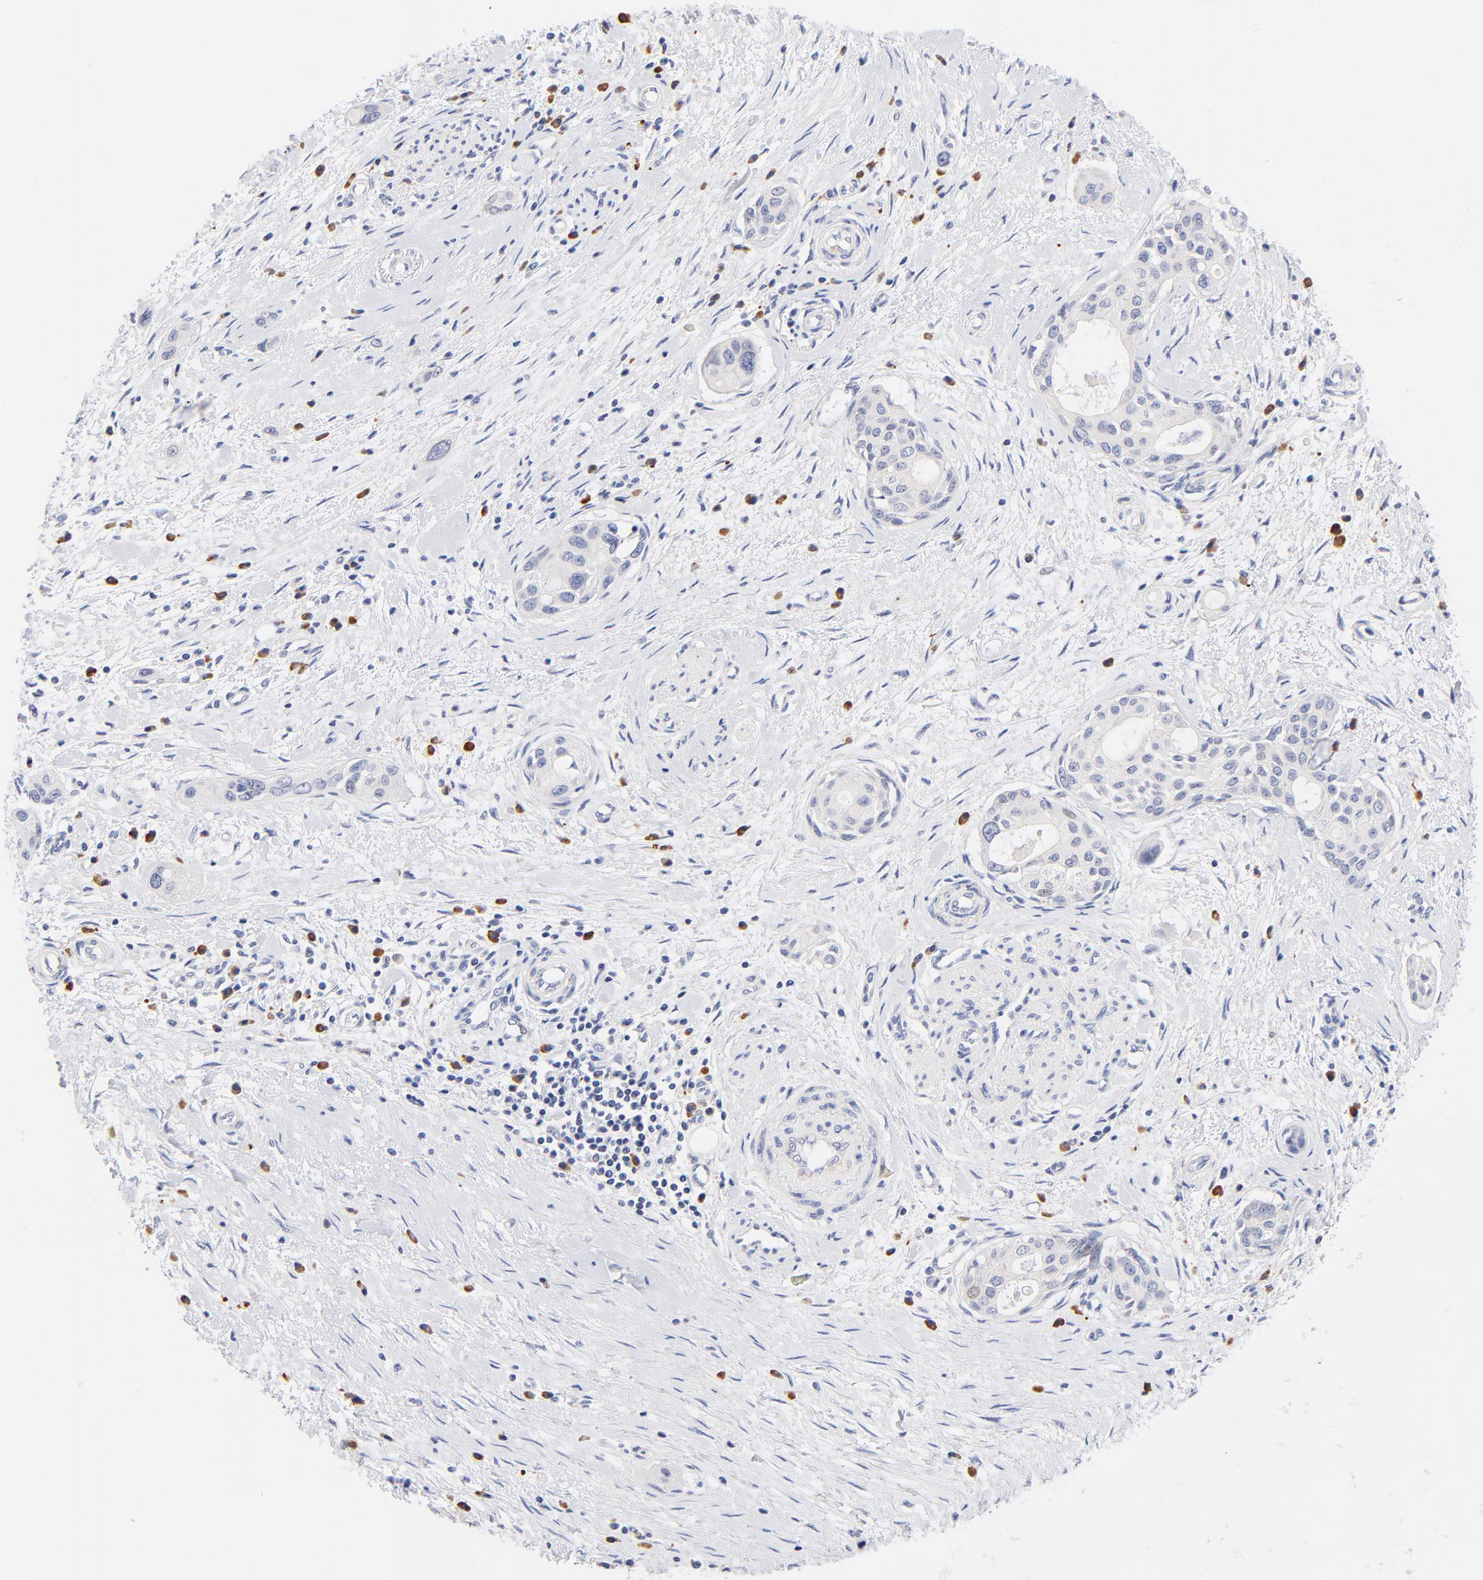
{"staining": {"intensity": "negative", "quantity": "none", "location": "none"}, "tissue": "pancreatic cancer", "cell_type": "Tumor cells", "image_type": "cancer", "snomed": [{"axis": "morphology", "description": "Adenocarcinoma, NOS"}, {"axis": "topography", "description": "Pancreas"}], "caption": "Immunohistochemistry of human pancreatic cancer (adenocarcinoma) reveals no staining in tumor cells.", "gene": "AFF2", "patient": {"sex": "female", "age": 60}}